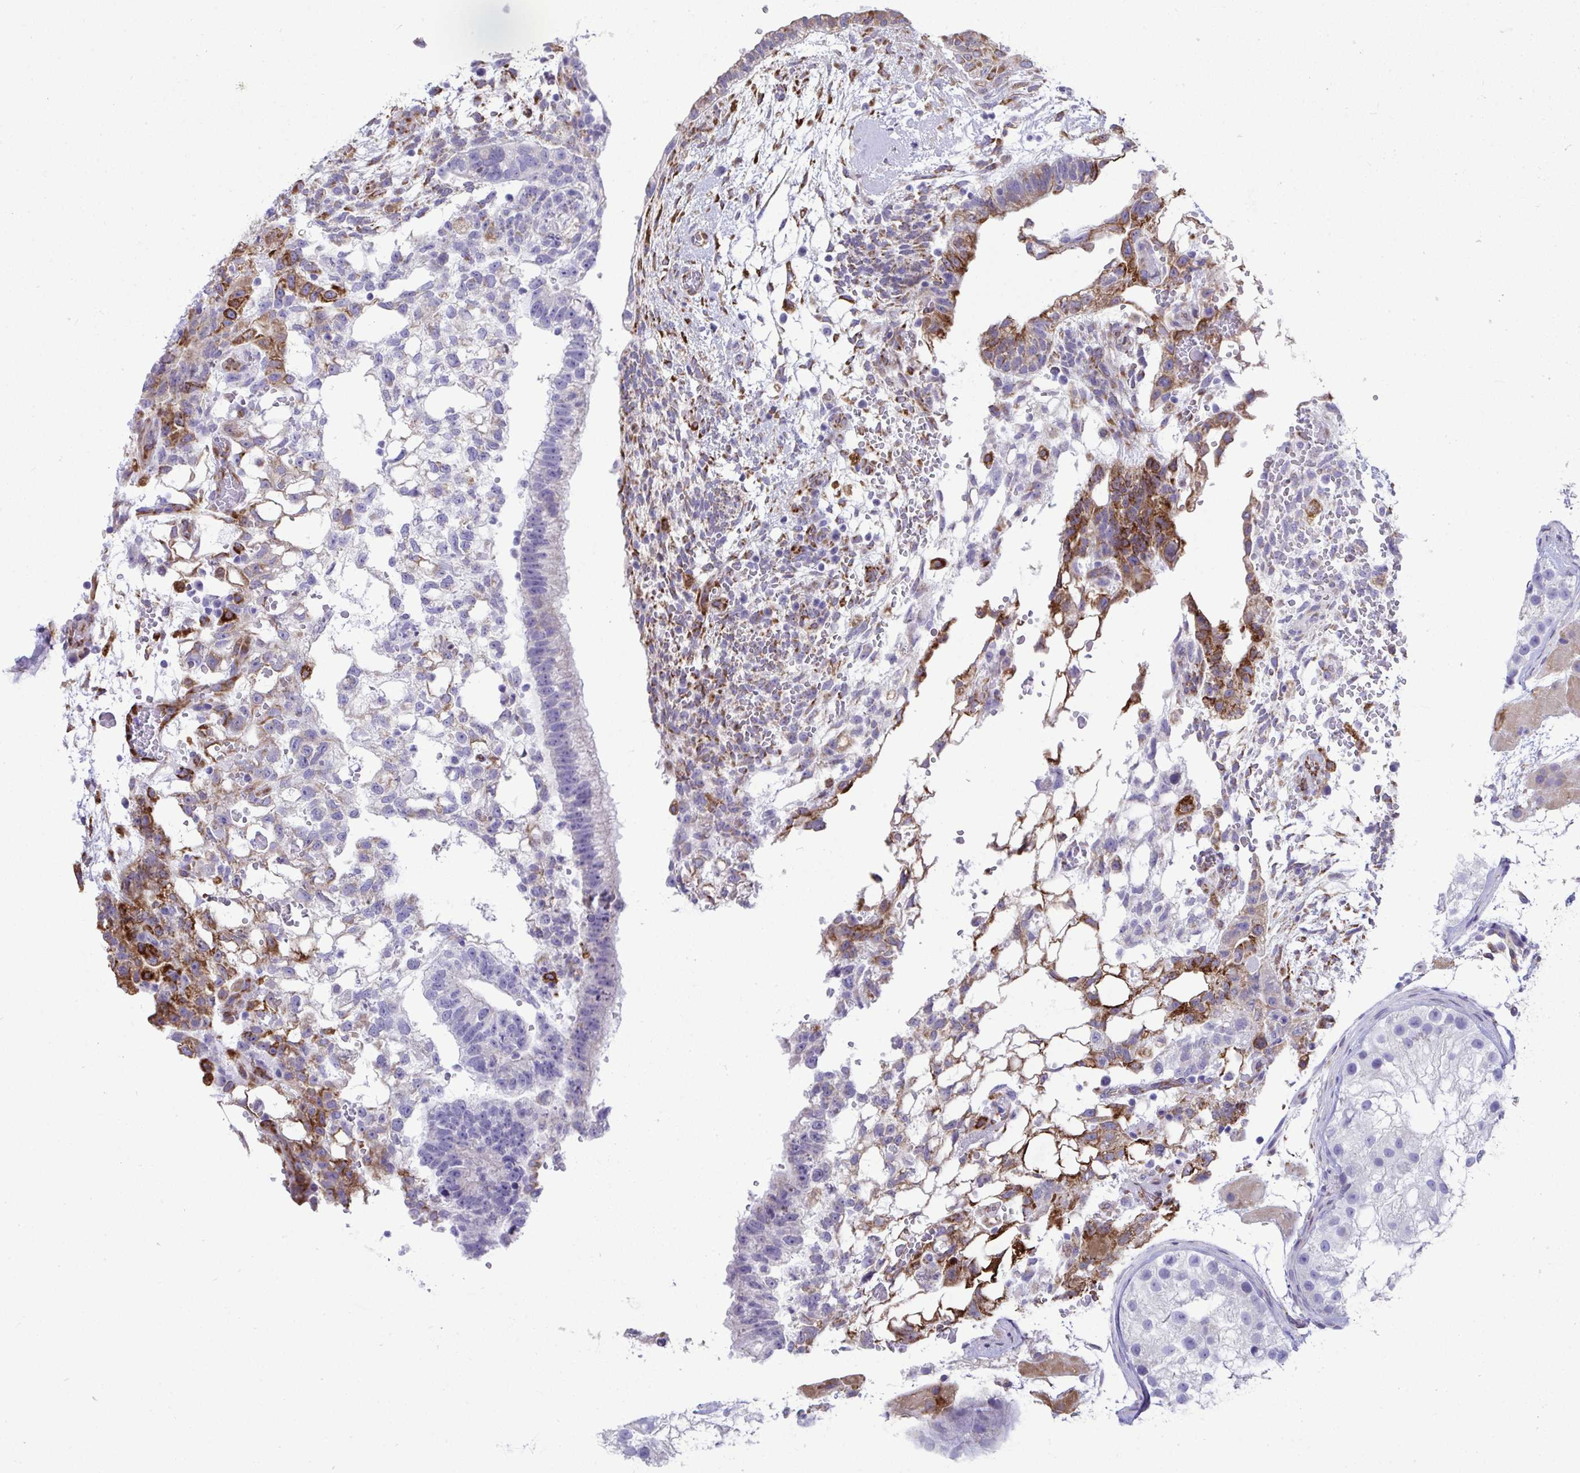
{"staining": {"intensity": "strong", "quantity": "<25%", "location": "cytoplasmic/membranous"}, "tissue": "testis cancer", "cell_type": "Tumor cells", "image_type": "cancer", "snomed": [{"axis": "morphology", "description": "Normal tissue, NOS"}, {"axis": "morphology", "description": "Carcinoma, Embryonal, NOS"}, {"axis": "topography", "description": "Testis"}], "caption": "The histopathology image demonstrates a brown stain indicating the presence of a protein in the cytoplasmic/membranous of tumor cells in testis embryonal carcinoma. The staining was performed using DAB (3,3'-diaminobenzidine), with brown indicating positive protein expression. Nuclei are stained blue with hematoxylin.", "gene": "ASPH", "patient": {"sex": "male", "age": 32}}